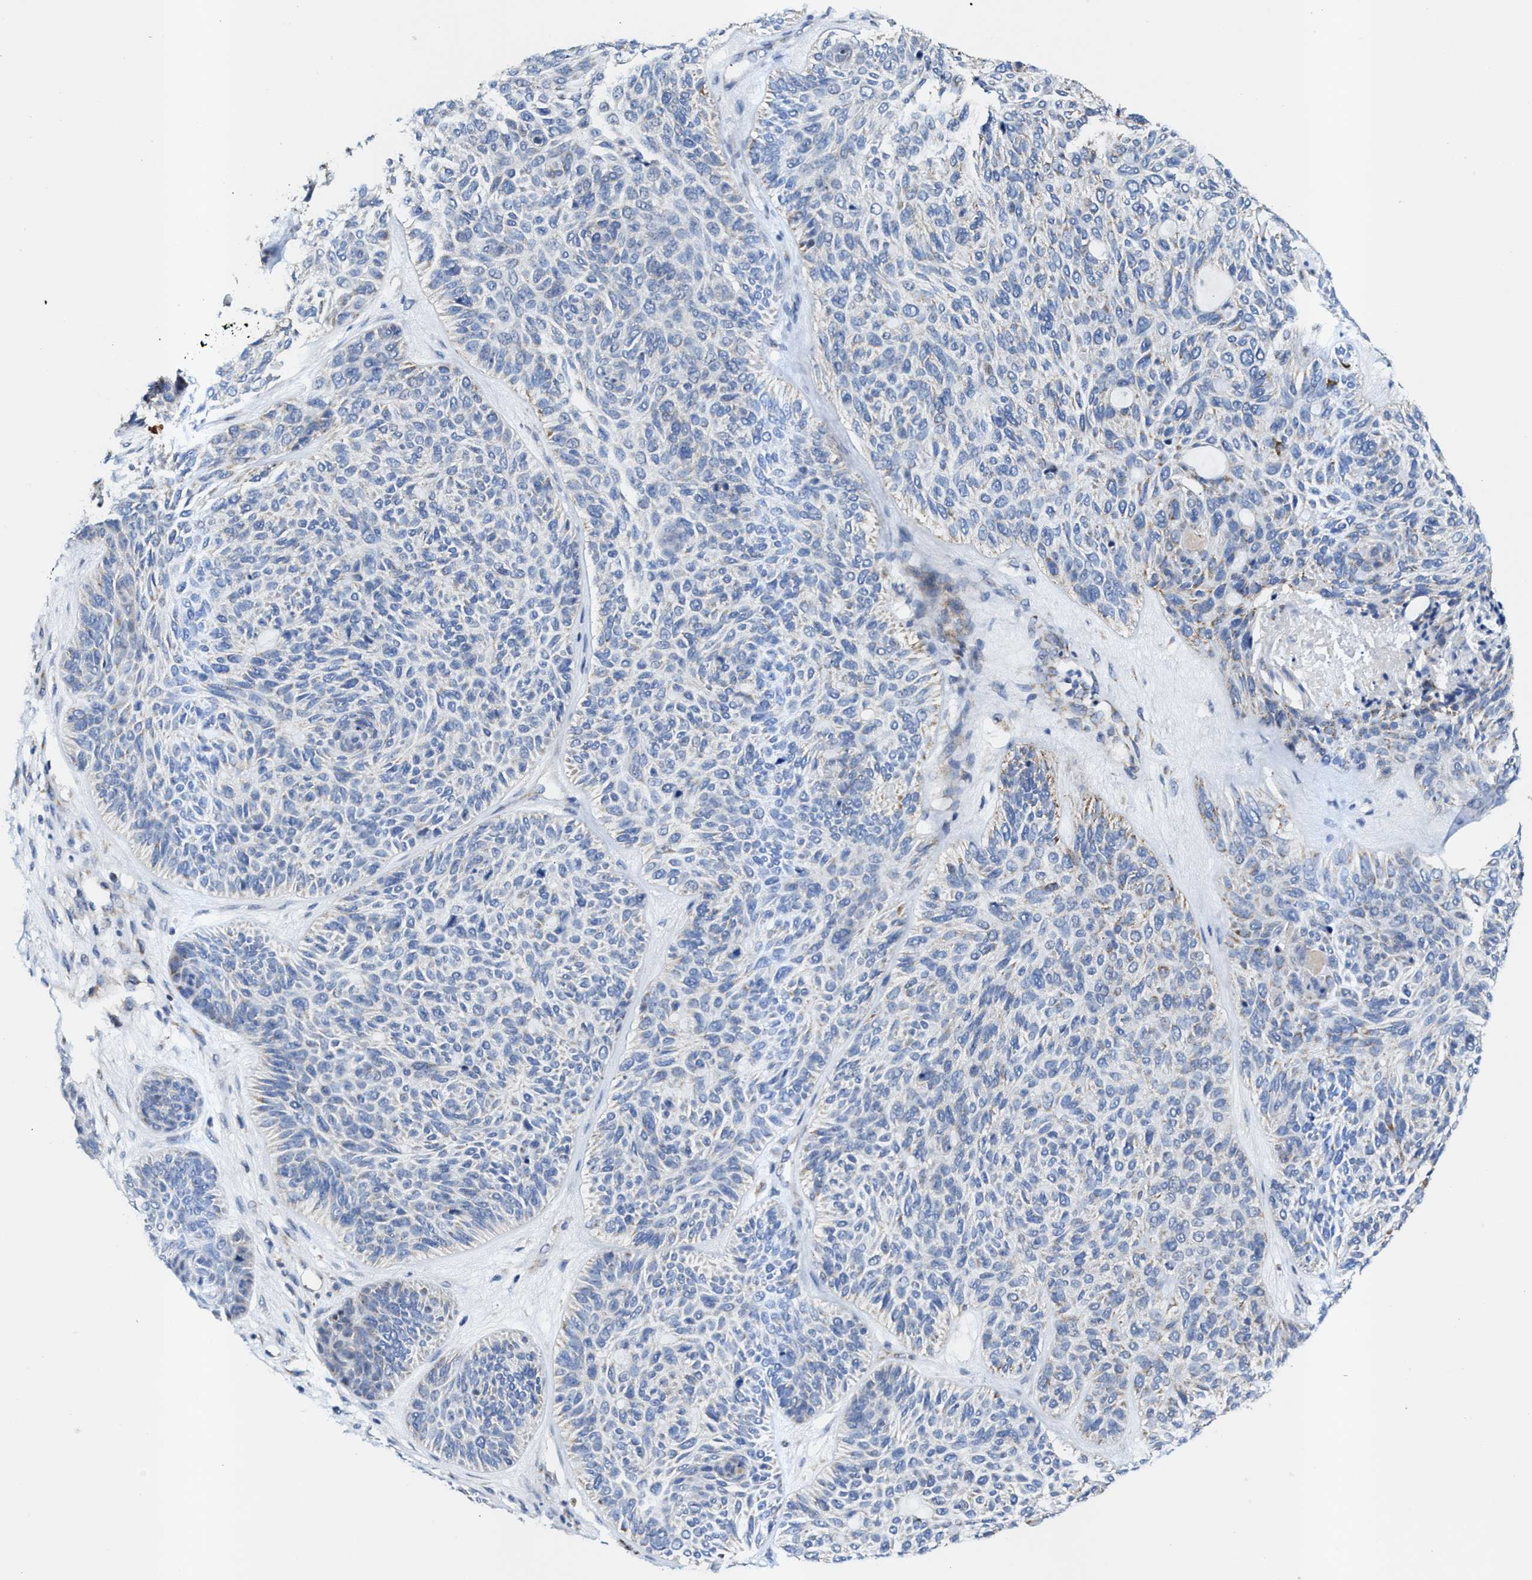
{"staining": {"intensity": "negative", "quantity": "none", "location": "none"}, "tissue": "skin cancer", "cell_type": "Tumor cells", "image_type": "cancer", "snomed": [{"axis": "morphology", "description": "Basal cell carcinoma"}, {"axis": "topography", "description": "Skin"}], "caption": "Tumor cells show no significant protein positivity in skin basal cell carcinoma.", "gene": "JAG1", "patient": {"sex": "male", "age": 55}}